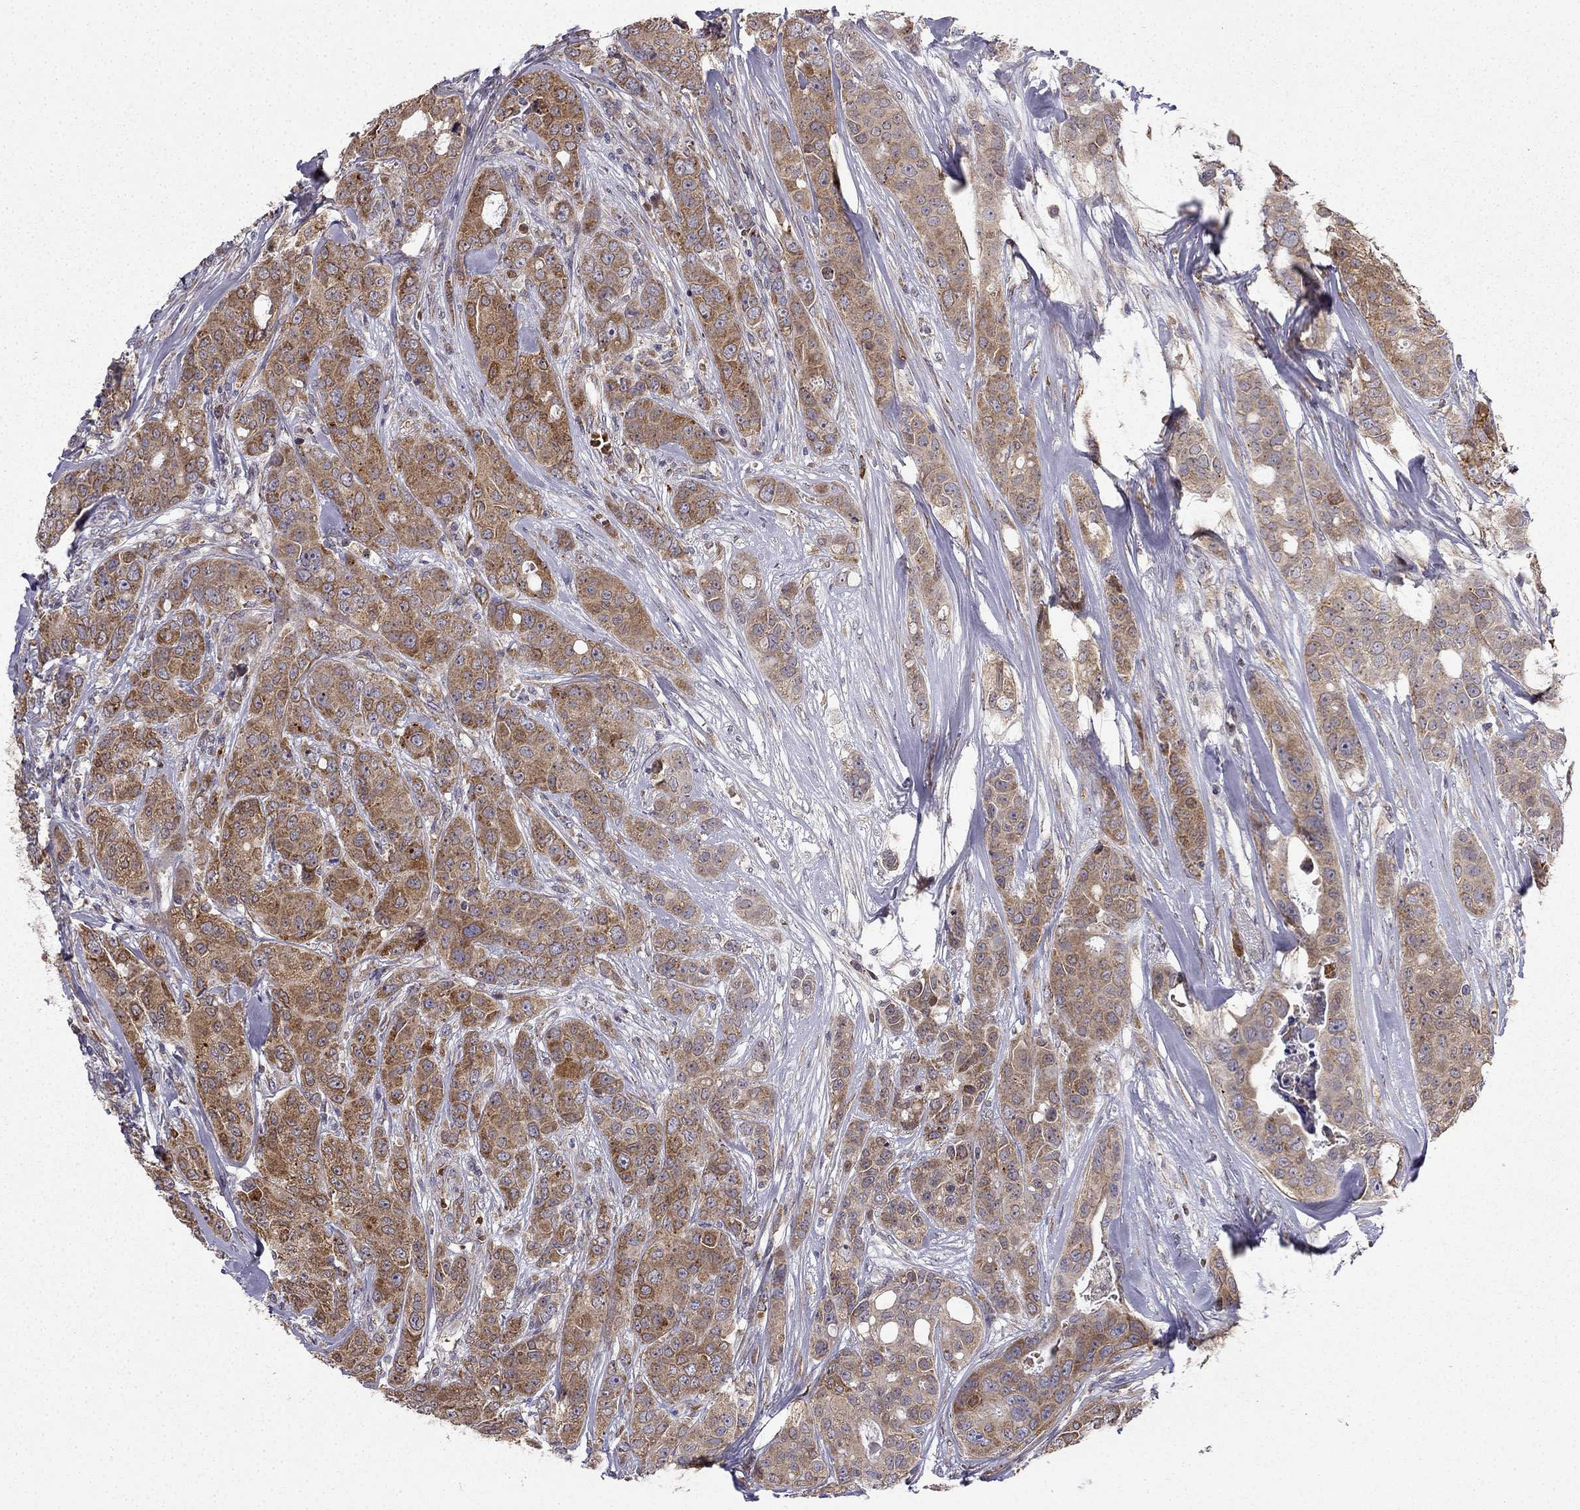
{"staining": {"intensity": "moderate", "quantity": ">75%", "location": "cytoplasmic/membranous"}, "tissue": "breast cancer", "cell_type": "Tumor cells", "image_type": "cancer", "snomed": [{"axis": "morphology", "description": "Duct carcinoma"}, {"axis": "topography", "description": "Breast"}], "caption": "The histopathology image reveals a brown stain indicating the presence of a protein in the cytoplasmic/membranous of tumor cells in invasive ductal carcinoma (breast).", "gene": "B4GALT7", "patient": {"sex": "female", "age": 43}}